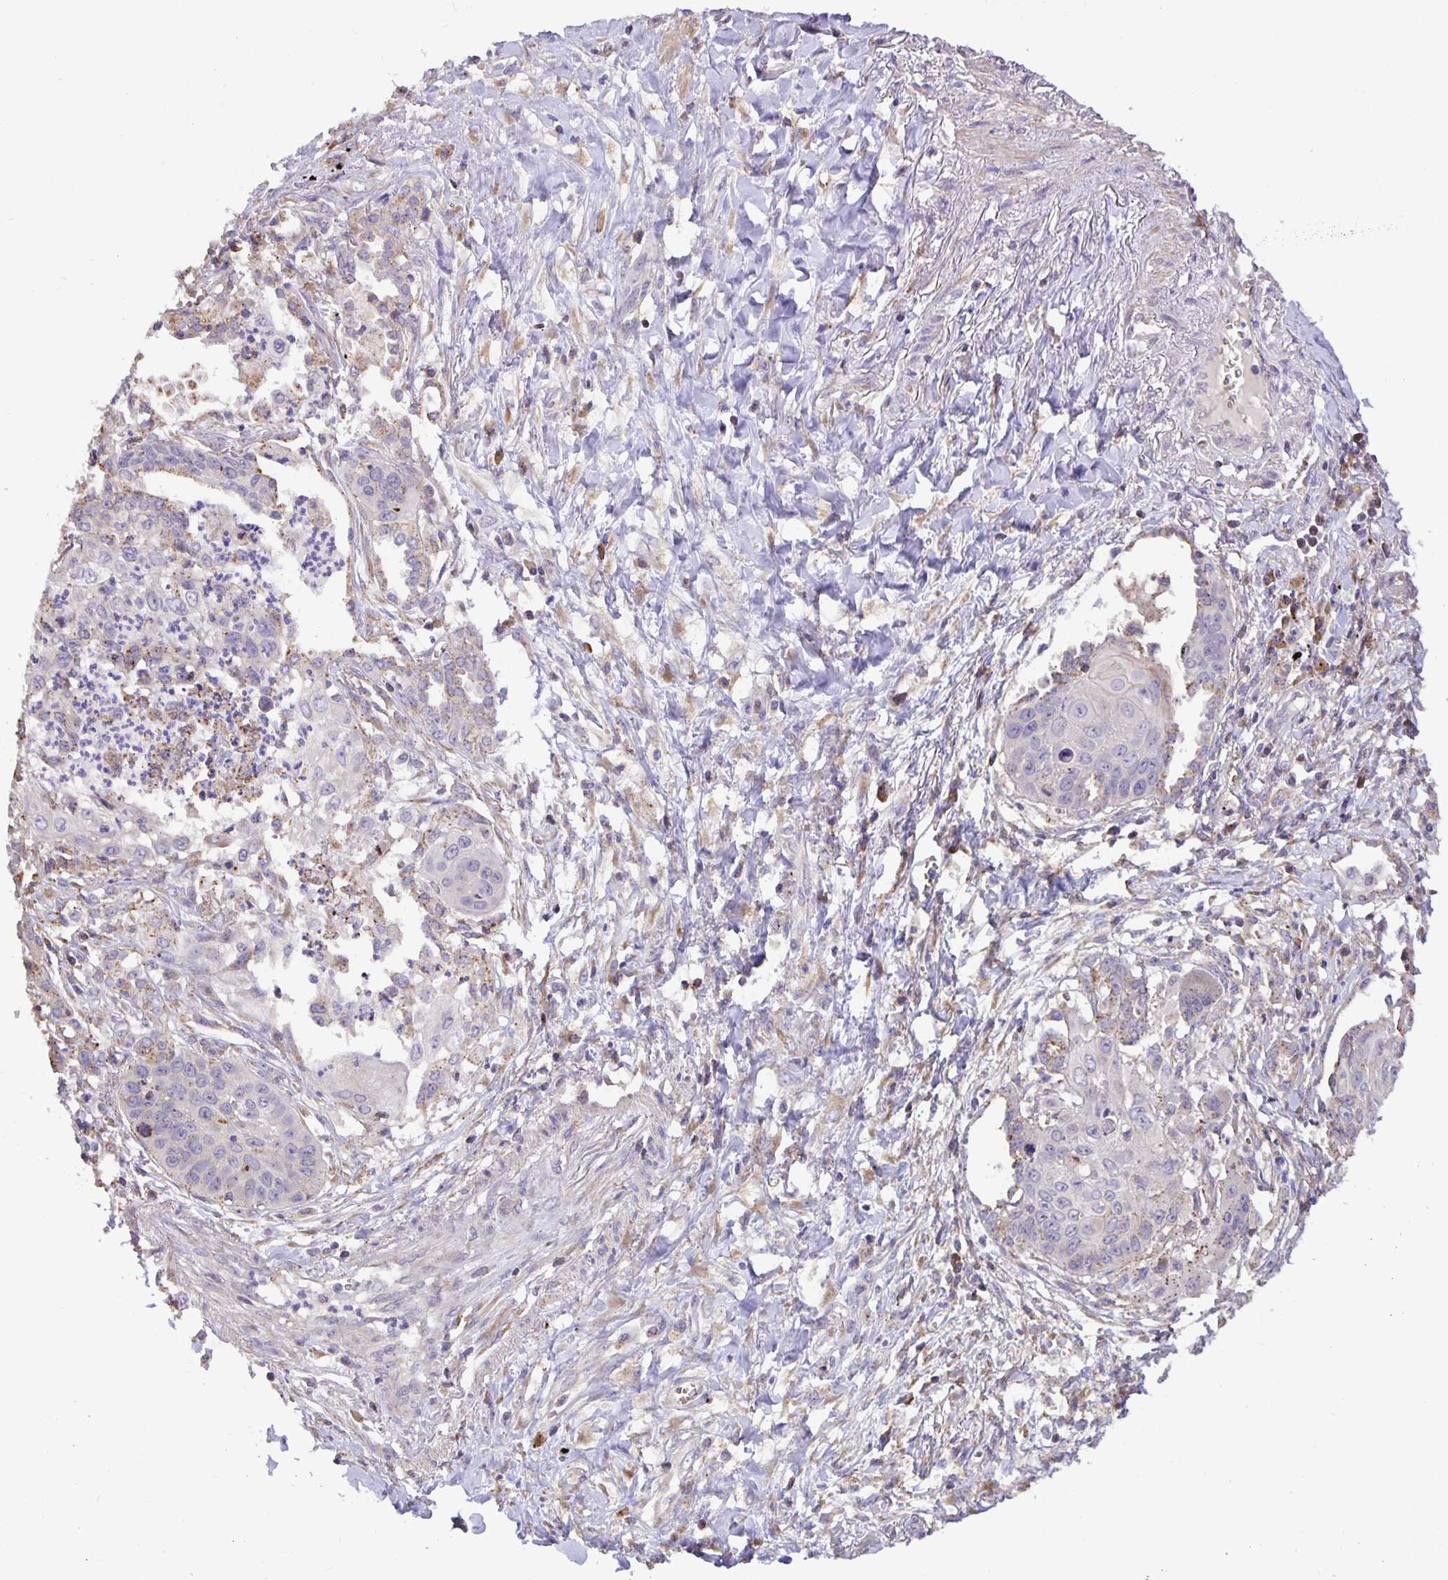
{"staining": {"intensity": "negative", "quantity": "none", "location": "none"}, "tissue": "lung cancer", "cell_type": "Tumor cells", "image_type": "cancer", "snomed": [{"axis": "morphology", "description": "Squamous cell carcinoma, NOS"}, {"axis": "topography", "description": "Lung"}], "caption": "DAB immunohistochemical staining of human lung cancer (squamous cell carcinoma) displays no significant staining in tumor cells.", "gene": "TMEM71", "patient": {"sex": "male", "age": 71}}